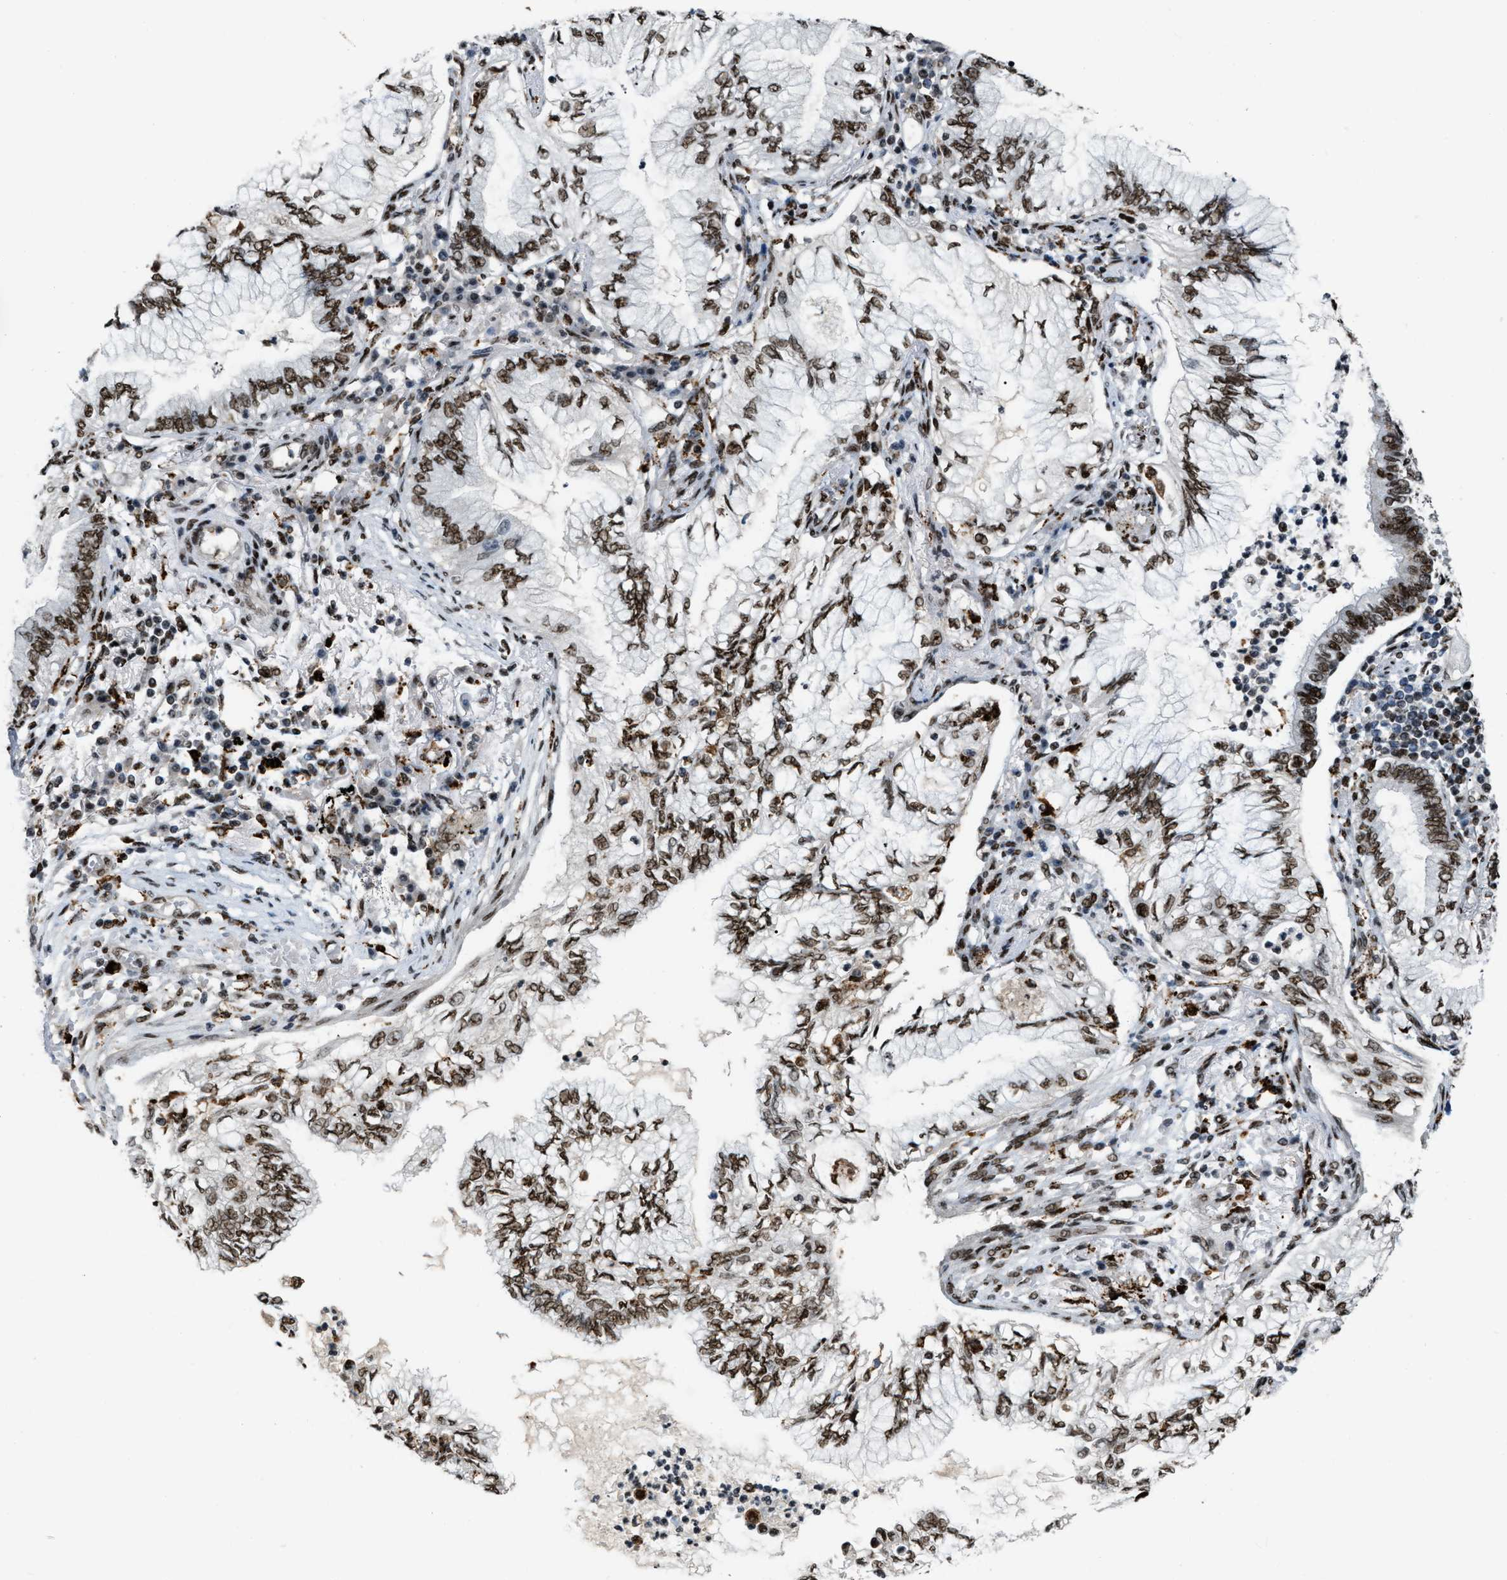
{"staining": {"intensity": "moderate", "quantity": ">75%", "location": "nuclear"}, "tissue": "lung cancer", "cell_type": "Tumor cells", "image_type": "cancer", "snomed": [{"axis": "morphology", "description": "Normal tissue, NOS"}, {"axis": "morphology", "description": "Adenocarcinoma, NOS"}, {"axis": "topography", "description": "Bronchus"}, {"axis": "topography", "description": "Lung"}], "caption": "Tumor cells exhibit medium levels of moderate nuclear expression in approximately >75% of cells in human adenocarcinoma (lung). The protein is stained brown, and the nuclei are stained in blue (DAB (3,3'-diaminobenzidine) IHC with brightfield microscopy, high magnification).", "gene": "NUMA1", "patient": {"sex": "female", "age": 70}}